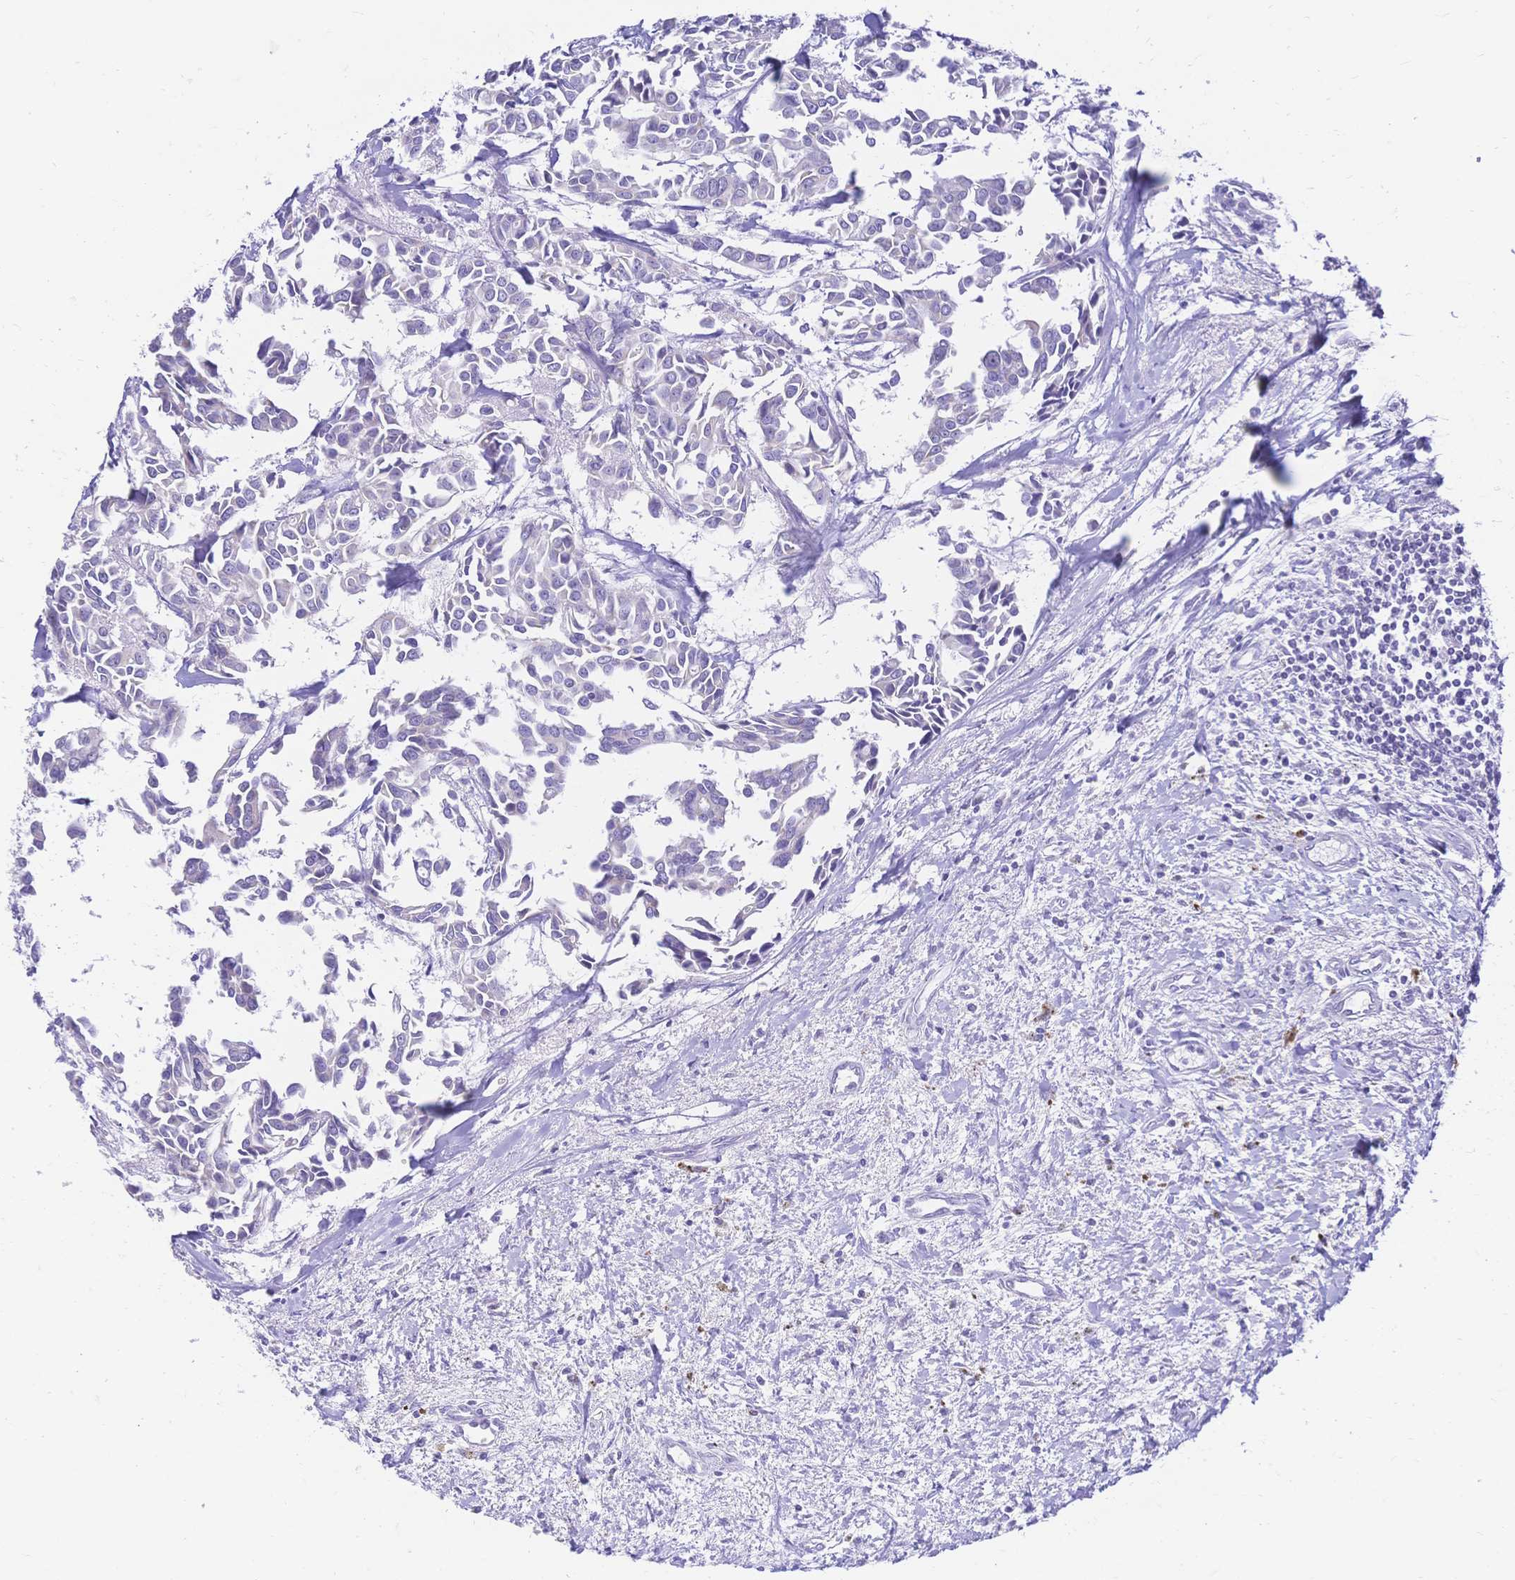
{"staining": {"intensity": "negative", "quantity": "none", "location": "none"}, "tissue": "breast cancer", "cell_type": "Tumor cells", "image_type": "cancer", "snomed": [{"axis": "morphology", "description": "Duct carcinoma"}, {"axis": "topography", "description": "Breast"}], "caption": "Tumor cells are negative for brown protein staining in invasive ductal carcinoma (breast).", "gene": "CLEC18B", "patient": {"sex": "female", "age": 54}}